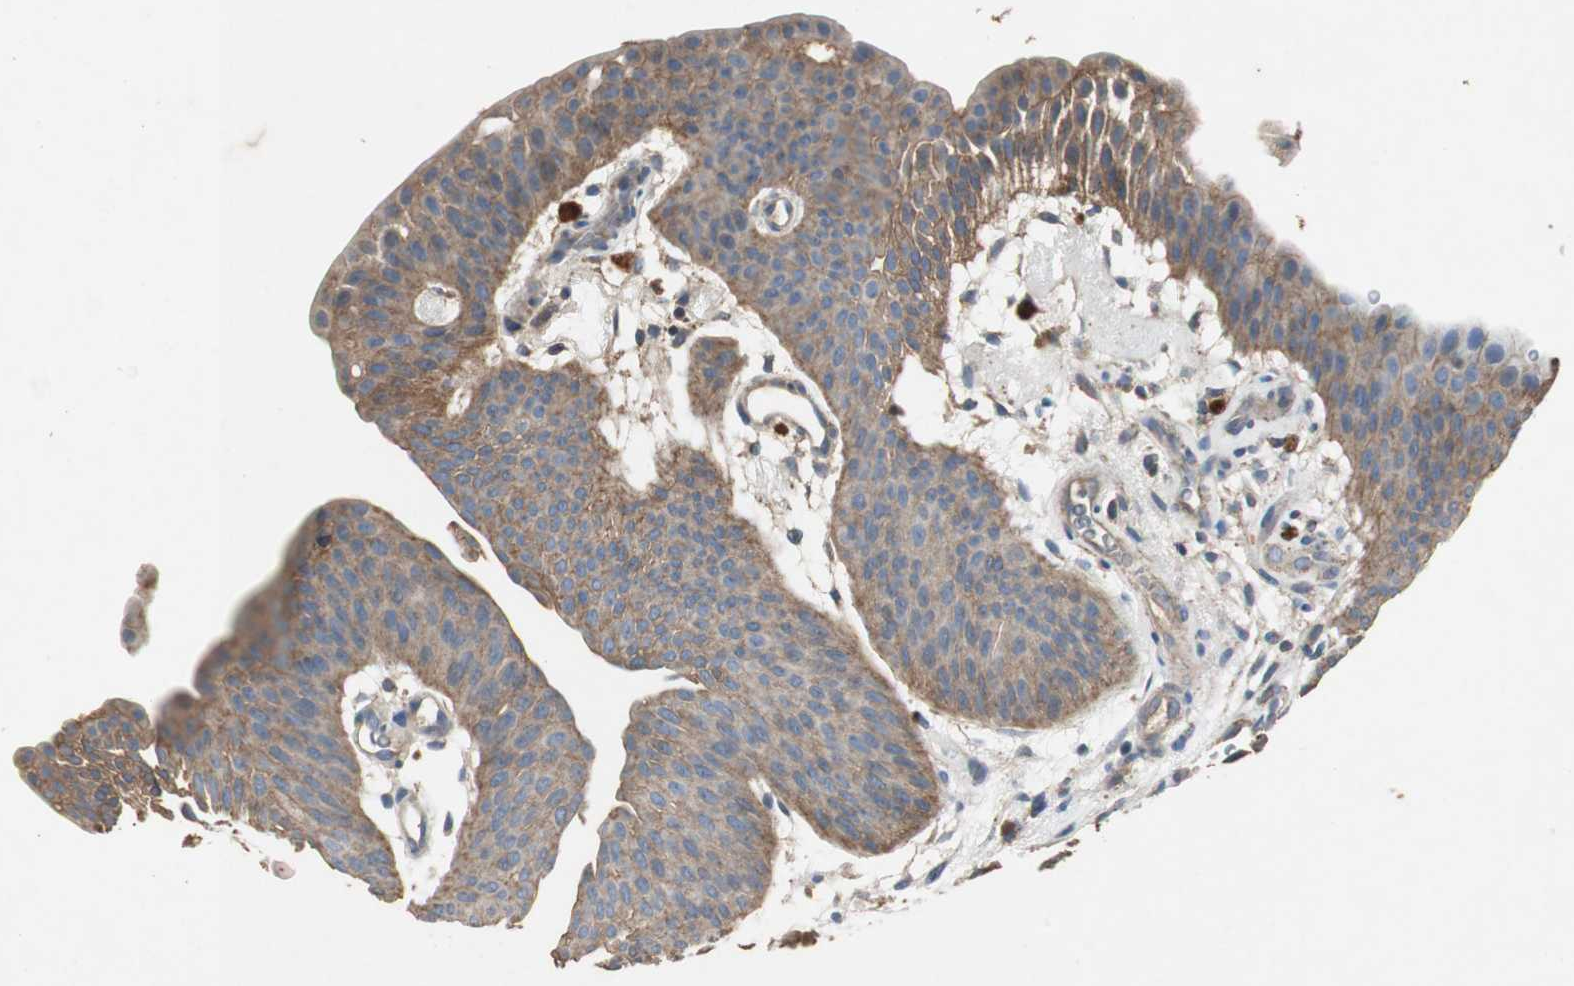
{"staining": {"intensity": "moderate", "quantity": "25%-75%", "location": "cytoplasmic/membranous"}, "tissue": "urothelial cancer", "cell_type": "Tumor cells", "image_type": "cancer", "snomed": [{"axis": "morphology", "description": "Urothelial carcinoma, Low grade"}, {"axis": "topography", "description": "Urinary bladder"}], "caption": "Immunohistochemical staining of urothelial cancer shows medium levels of moderate cytoplasmic/membranous positivity in approximately 25%-75% of tumor cells.", "gene": "TNFRSF14", "patient": {"sex": "female", "age": 60}}